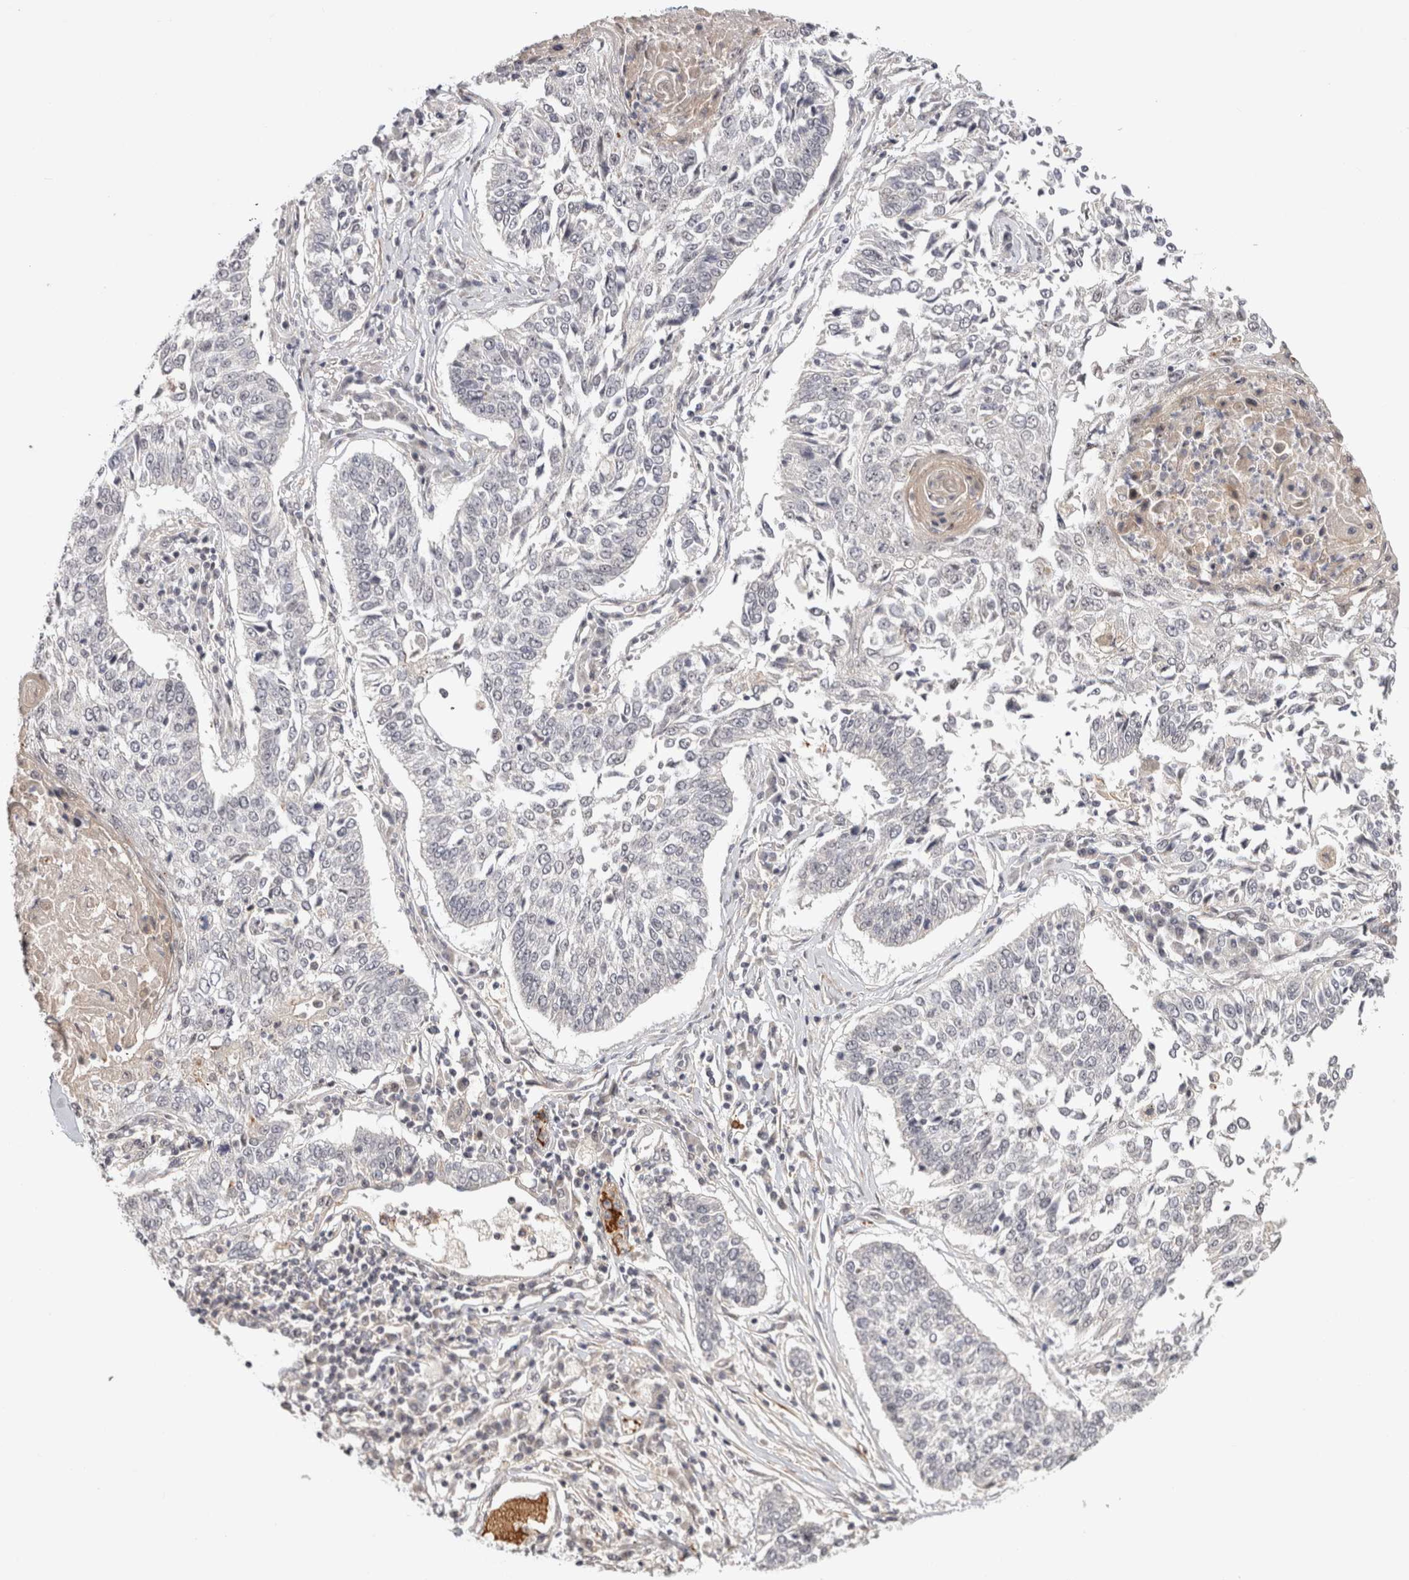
{"staining": {"intensity": "negative", "quantity": "none", "location": "none"}, "tissue": "lung cancer", "cell_type": "Tumor cells", "image_type": "cancer", "snomed": [{"axis": "morphology", "description": "Normal tissue, NOS"}, {"axis": "morphology", "description": "Squamous cell carcinoma, NOS"}, {"axis": "topography", "description": "Cartilage tissue"}, {"axis": "topography", "description": "Lung"}, {"axis": "topography", "description": "Peripheral nerve tissue"}], "caption": "The immunohistochemistry photomicrograph has no significant expression in tumor cells of lung squamous cell carcinoma tissue.", "gene": "ZNF318", "patient": {"sex": "female", "age": 49}}